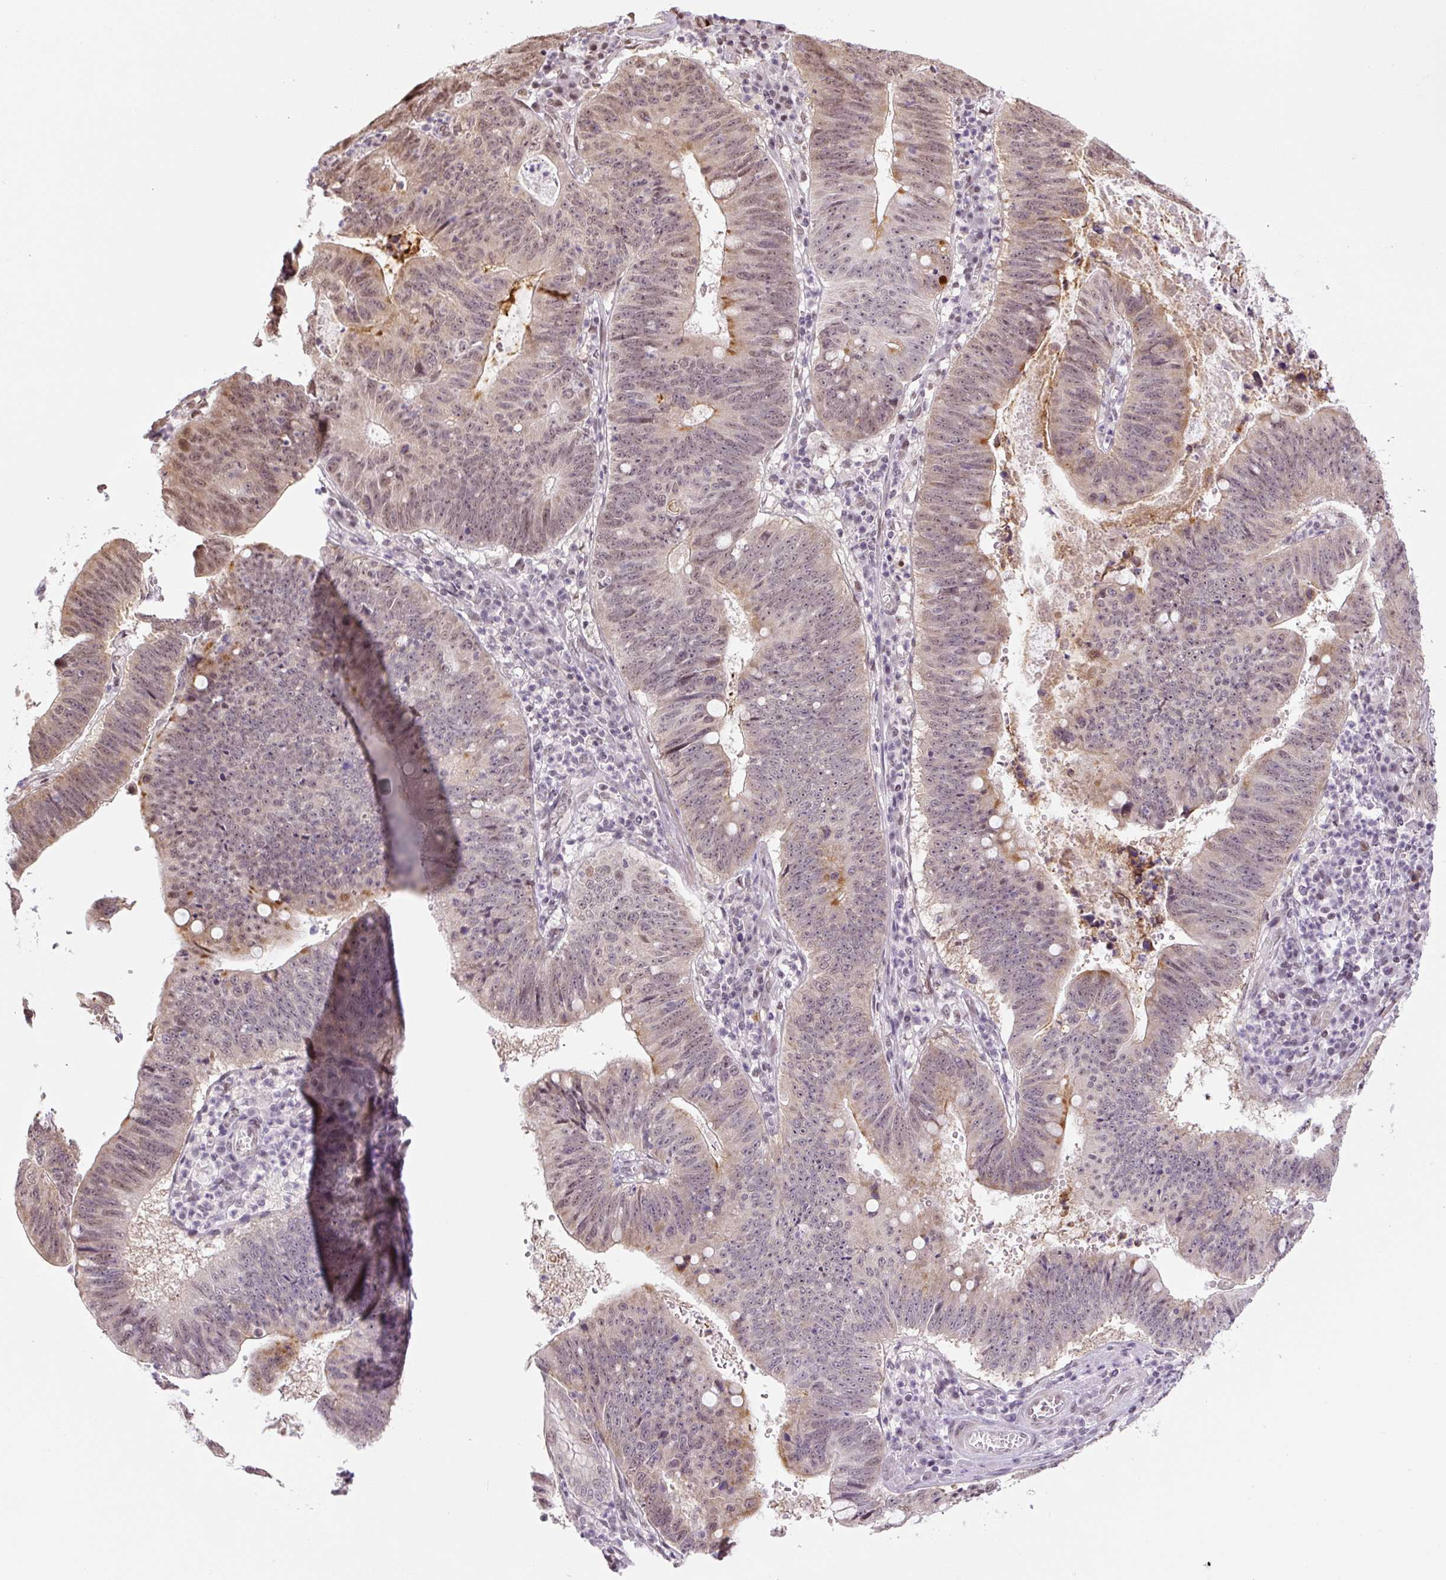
{"staining": {"intensity": "moderate", "quantity": "25%-75%", "location": "nuclear"}, "tissue": "stomach cancer", "cell_type": "Tumor cells", "image_type": "cancer", "snomed": [{"axis": "morphology", "description": "Adenocarcinoma, NOS"}, {"axis": "topography", "description": "Stomach"}], "caption": "Immunohistochemistry (IHC) of stomach cancer (adenocarcinoma) shows medium levels of moderate nuclear positivity in about 25%-75% of tumor cells.", "gene": "TCFL5", "patient": {"sex": "male", "age": 59}}